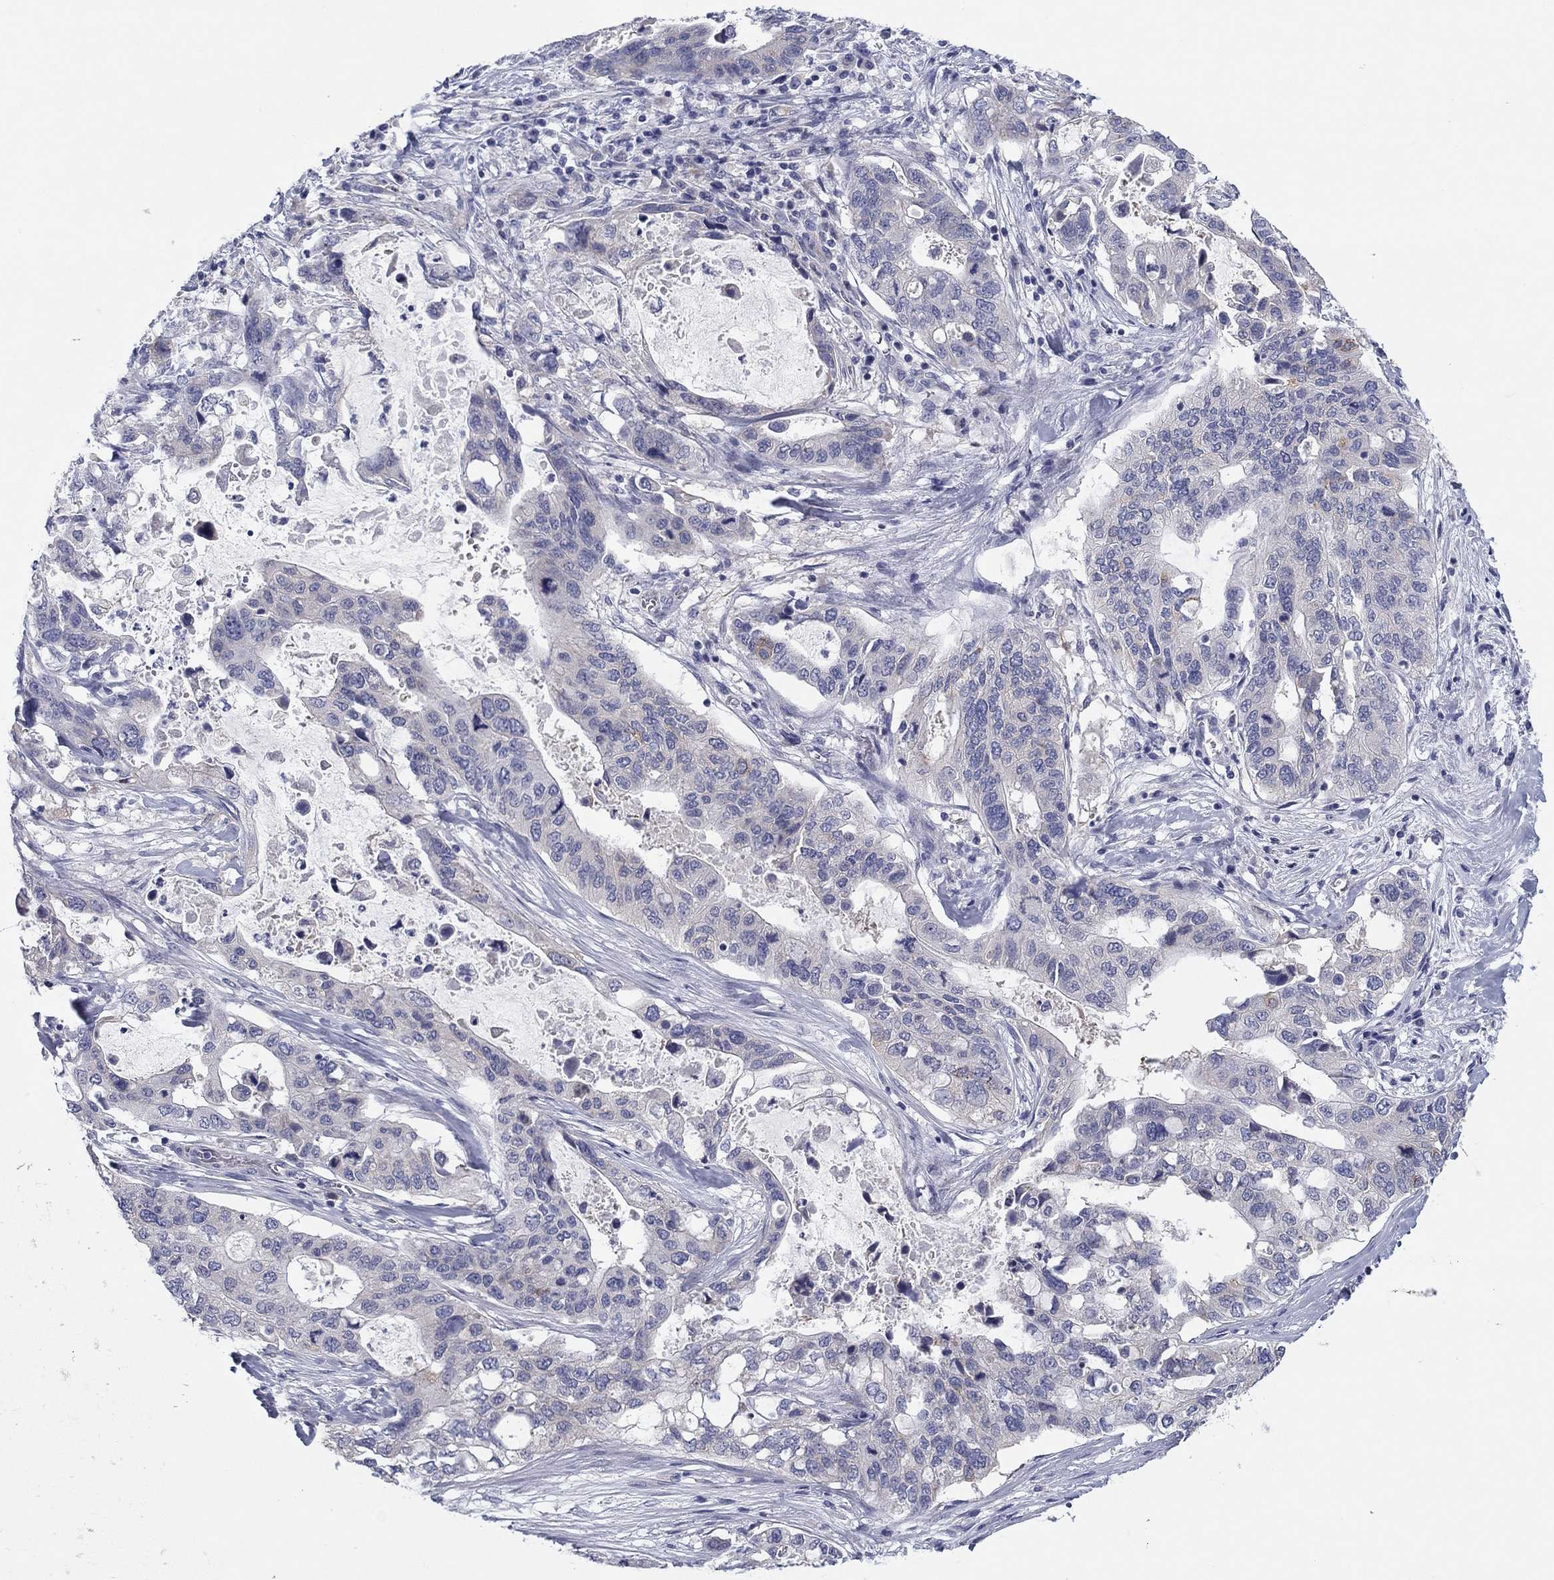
{"staining": {"intensity": "weak", "quantity": "<25%", "location": "cytoplasmic/membranous"}, "tissue": "stomach cancer", "cell_type": "Tumor cells", "image_type": "cancer", "snomed": [{"axis": "morphology", "description": "Adenocarcinoma, NOS"}, {"axis": "topography", "description": "Stomach"}], "caption": "The micrograph shows no staining of tumor cells in stomach cancer (adenocarcinoma).", "gene": "SEPTIN3", "patient": {"sex": "male", "age": 54}}